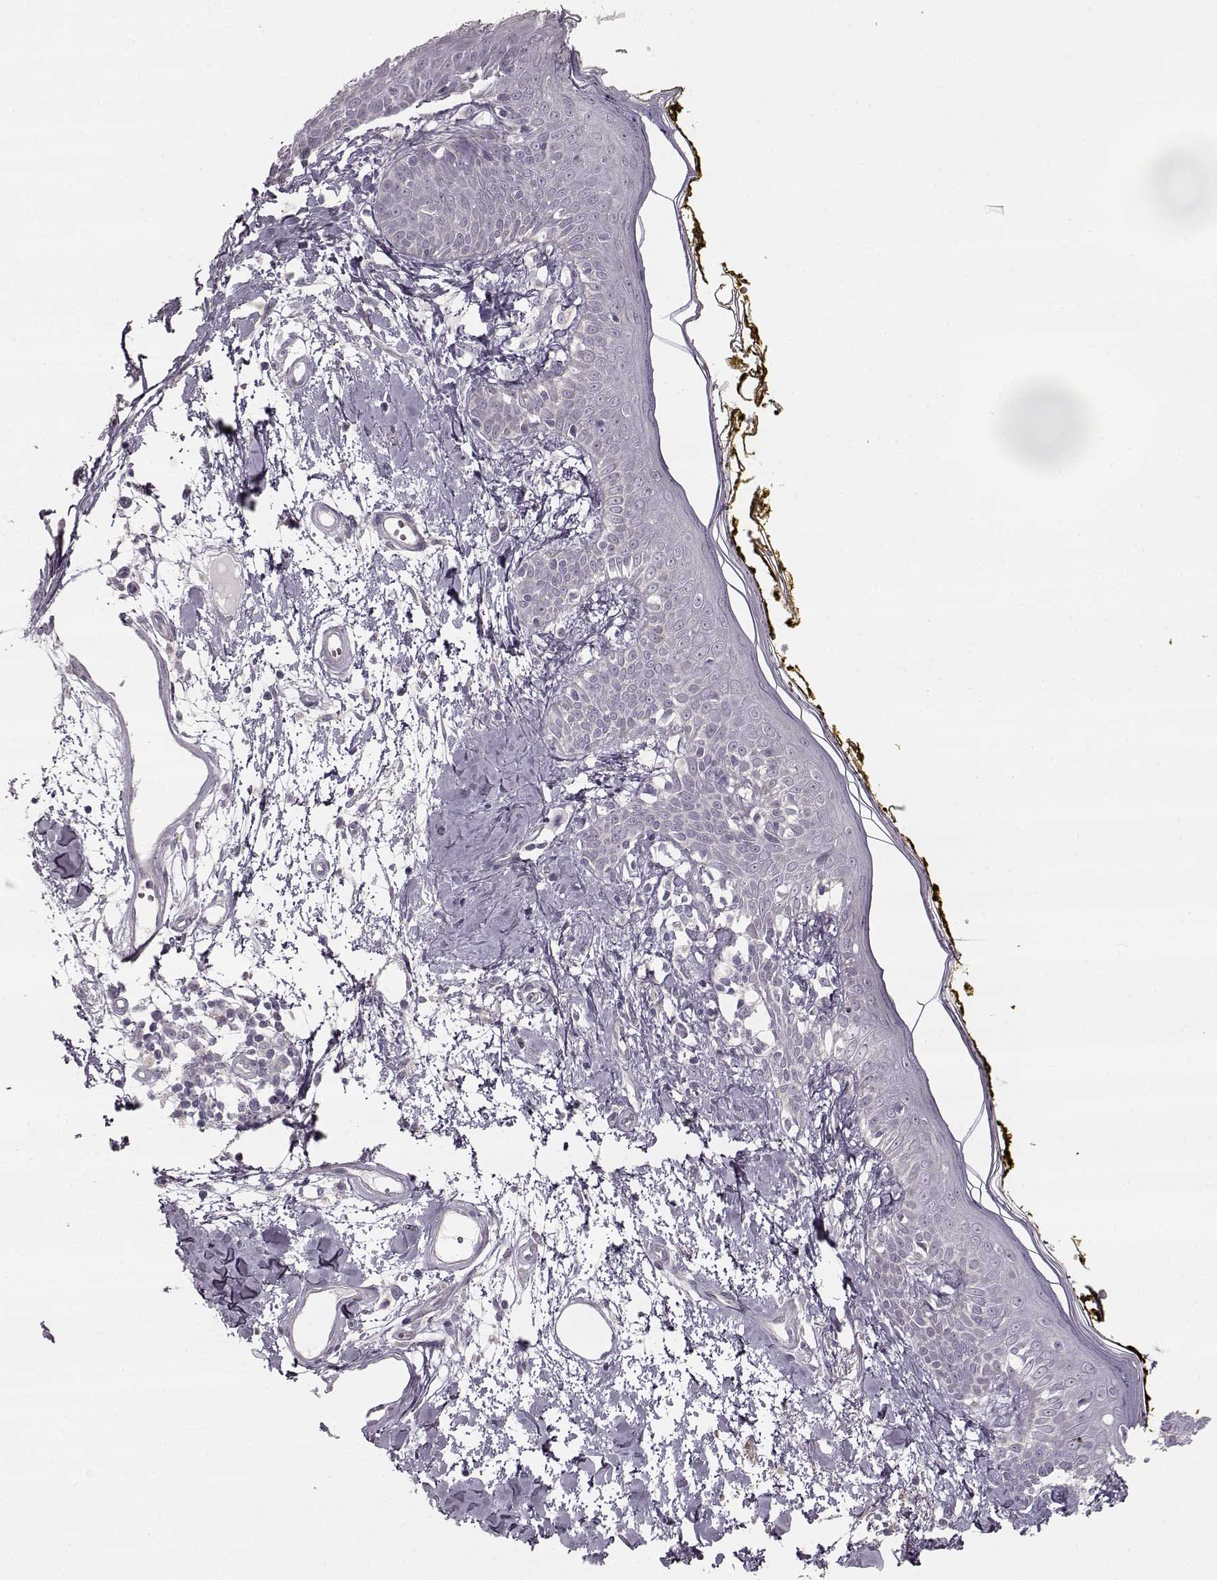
{"staining": {"intensity": "negative", "quantity": "none", "location": "none"}, "tissue": "skin", "cell_type": "Fibroblasts", "image_type": "normal", "snomed": [{"axis": "morphology", "description": "Normal tissue, NOS"}, {"axis": "topography", "description": "Skin"}], "caption": "Immunohistochemical staining of unremarkable skin exhibits no significant positivity in fibroblasts.", "gene": "MAP6D1", "patient": {"sex": "male", "age": 76}}